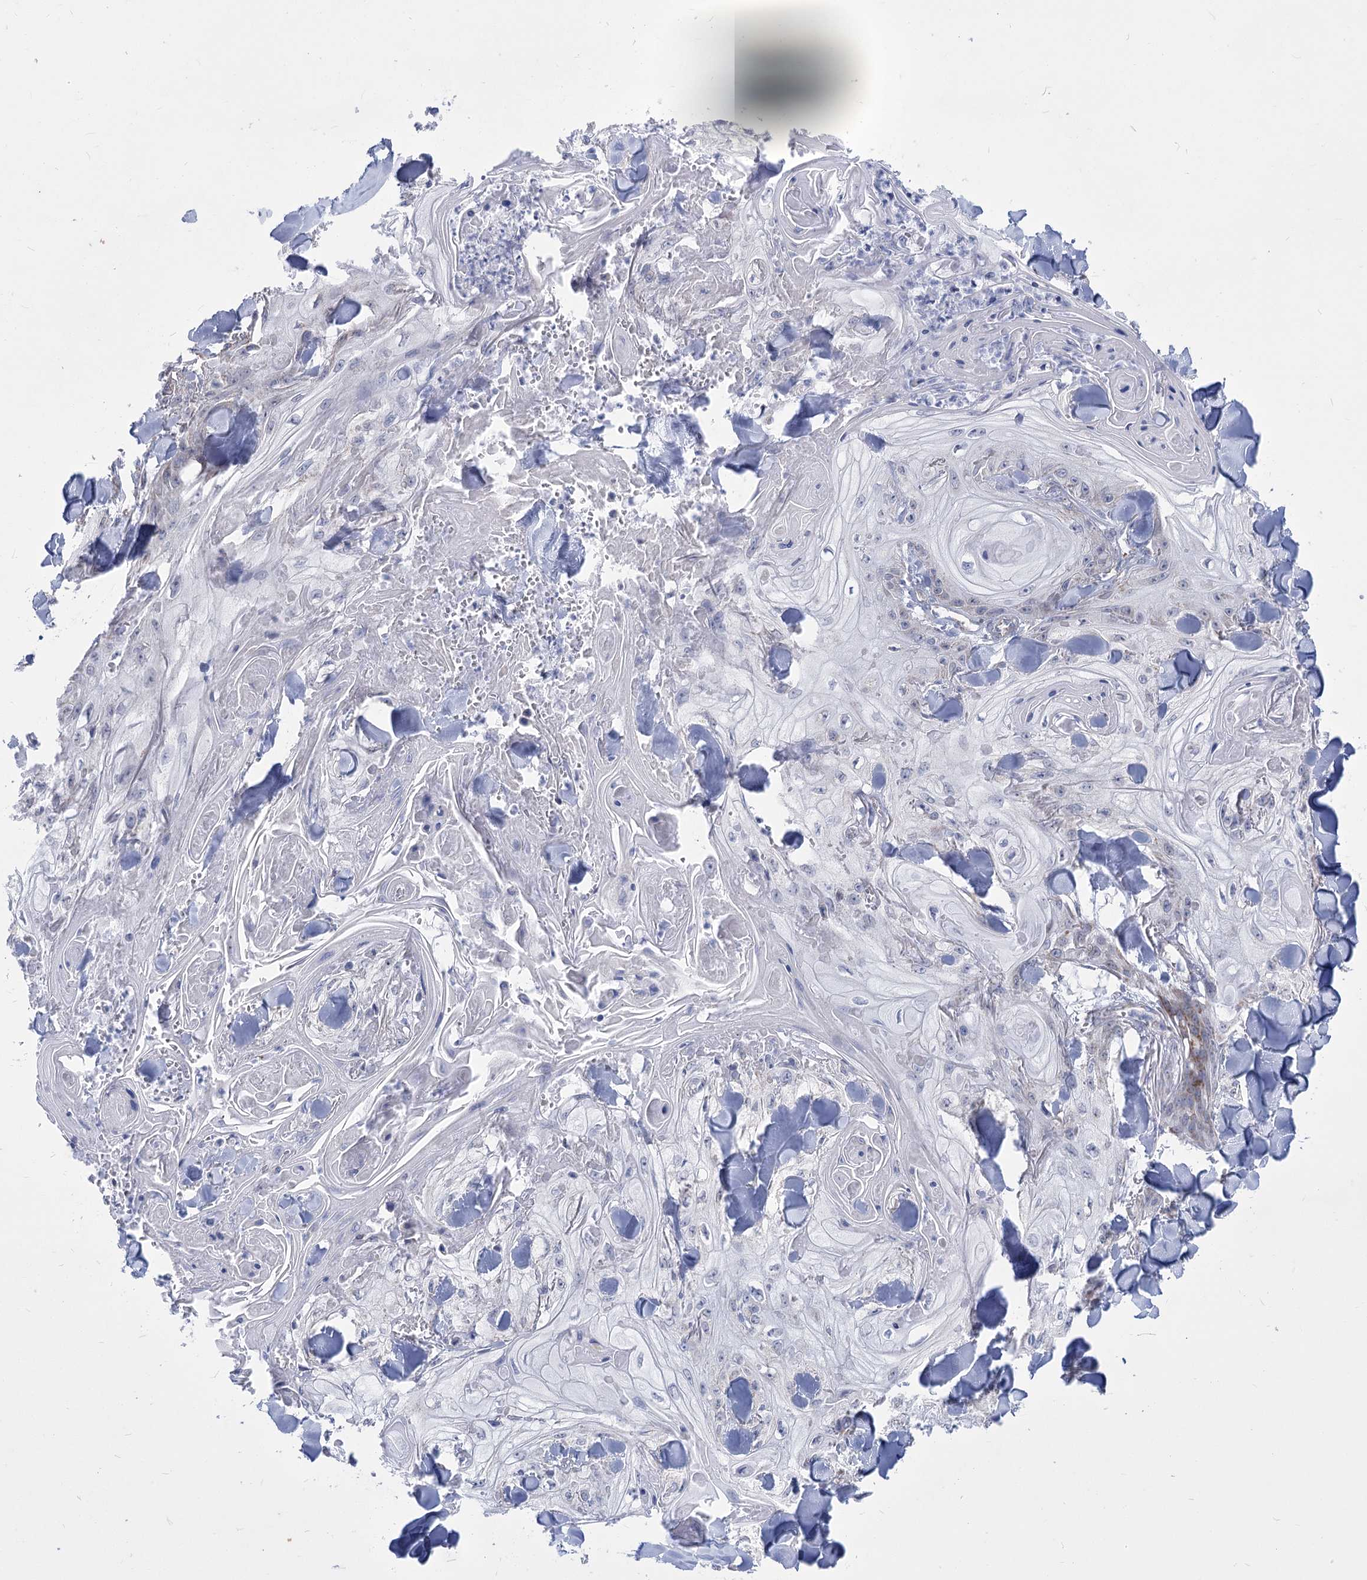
{"staining": {"intensity": "negative", "quantity": "none", "location": "none"}, "tissue": "skin cancer", "cell_type": "Tumor cells", "image_type": "cancer", "snomed": [{"axis": "morphology", "description": "Squamous cell carcinoma, NOS"}, {"axis": "topography", "description": "Skin"}], "caption": "Immunohistochemistry (IHC) micrograph of skin cancer stained for a protein (brown), which exhibits no expression in tumor cells.", "gene": "PDHB", "patient": {"sex": "male", "age": 74}}